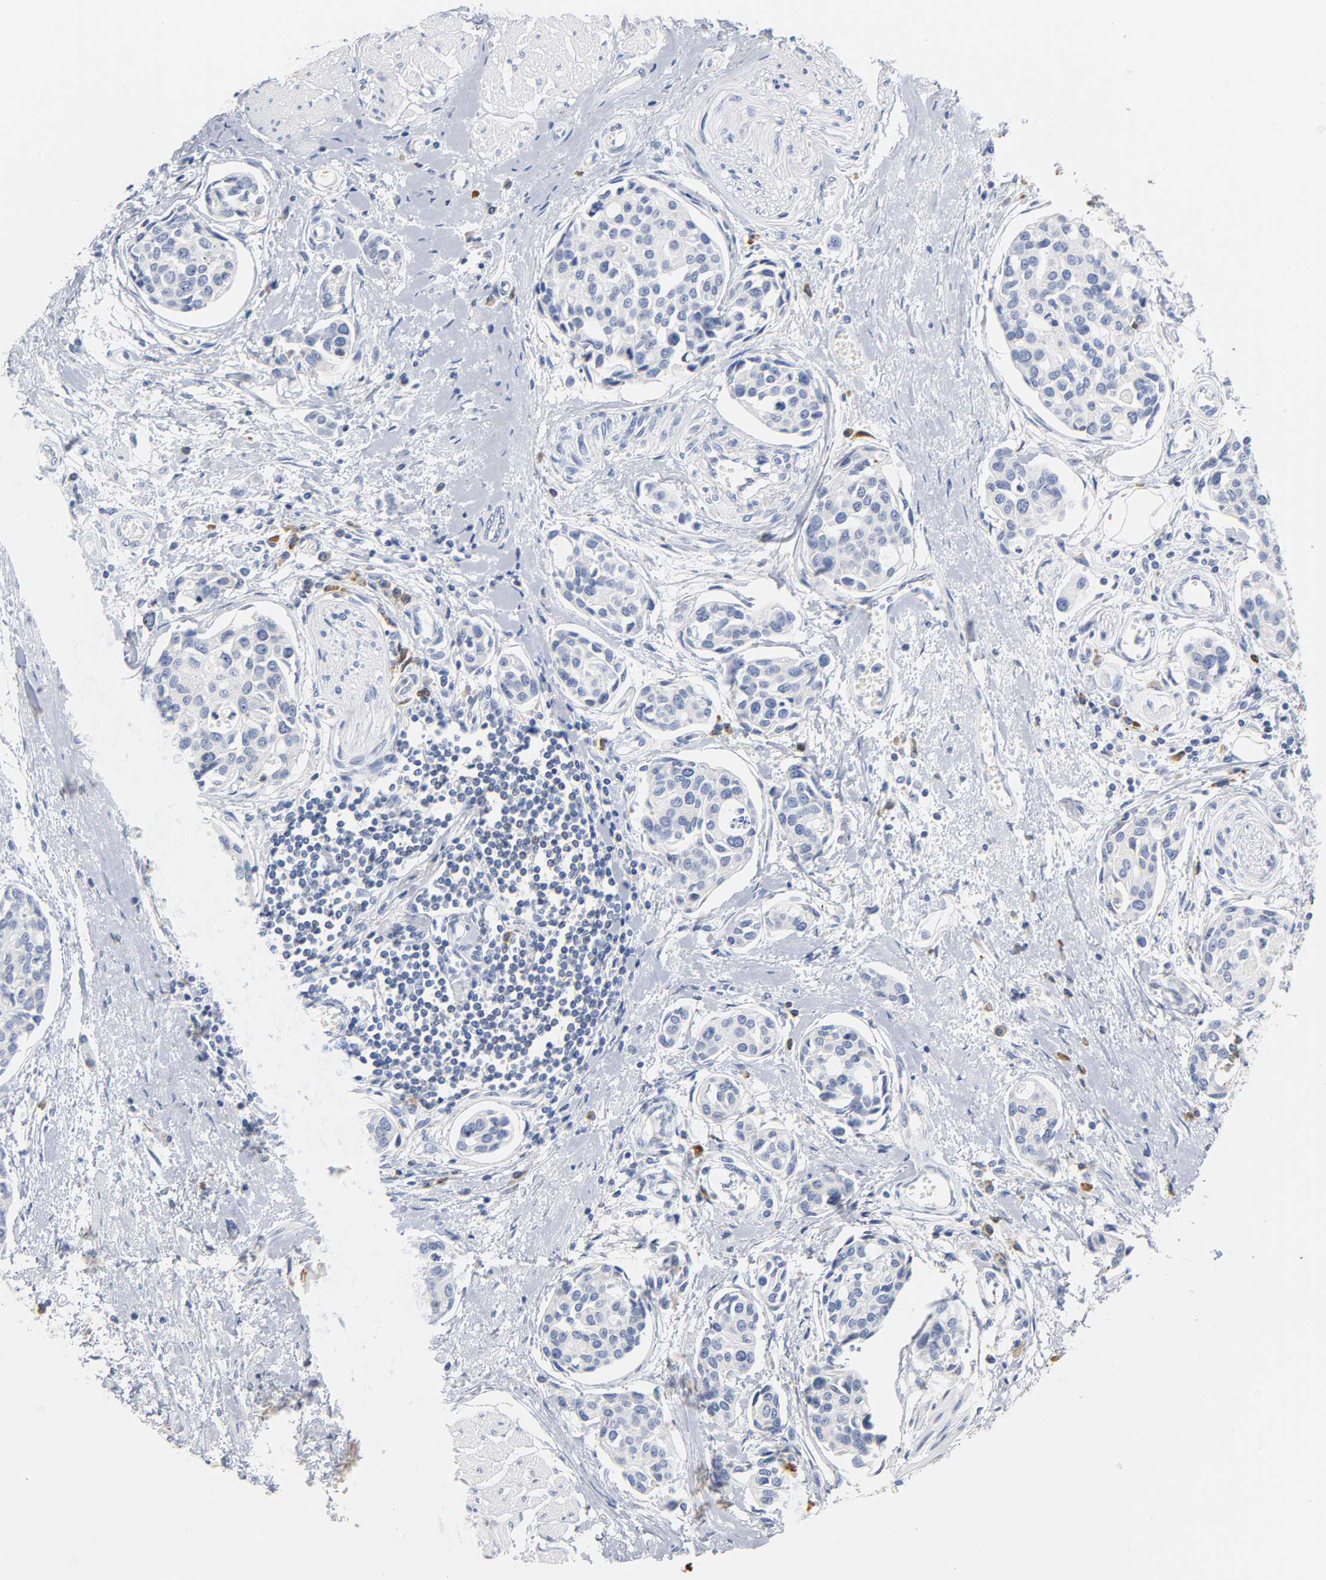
{"staining": {"intensity": "negative", "quantity": "none", "location": "none"}, "tissue": "urothelial cancer", "cell_type": "Tumor cells", "image_type": "cancer", "snomed": [{"axis": "morphology", "description": "Urothelial carcinoma, High grade"}, {"axis": "topography", "description": "Urinary bladder"}], "caption": "An image of human urothelial cancer is negative for staining in tumor cells.", "gene": "REL", "patient": {"sex": "male", "age": 78}}